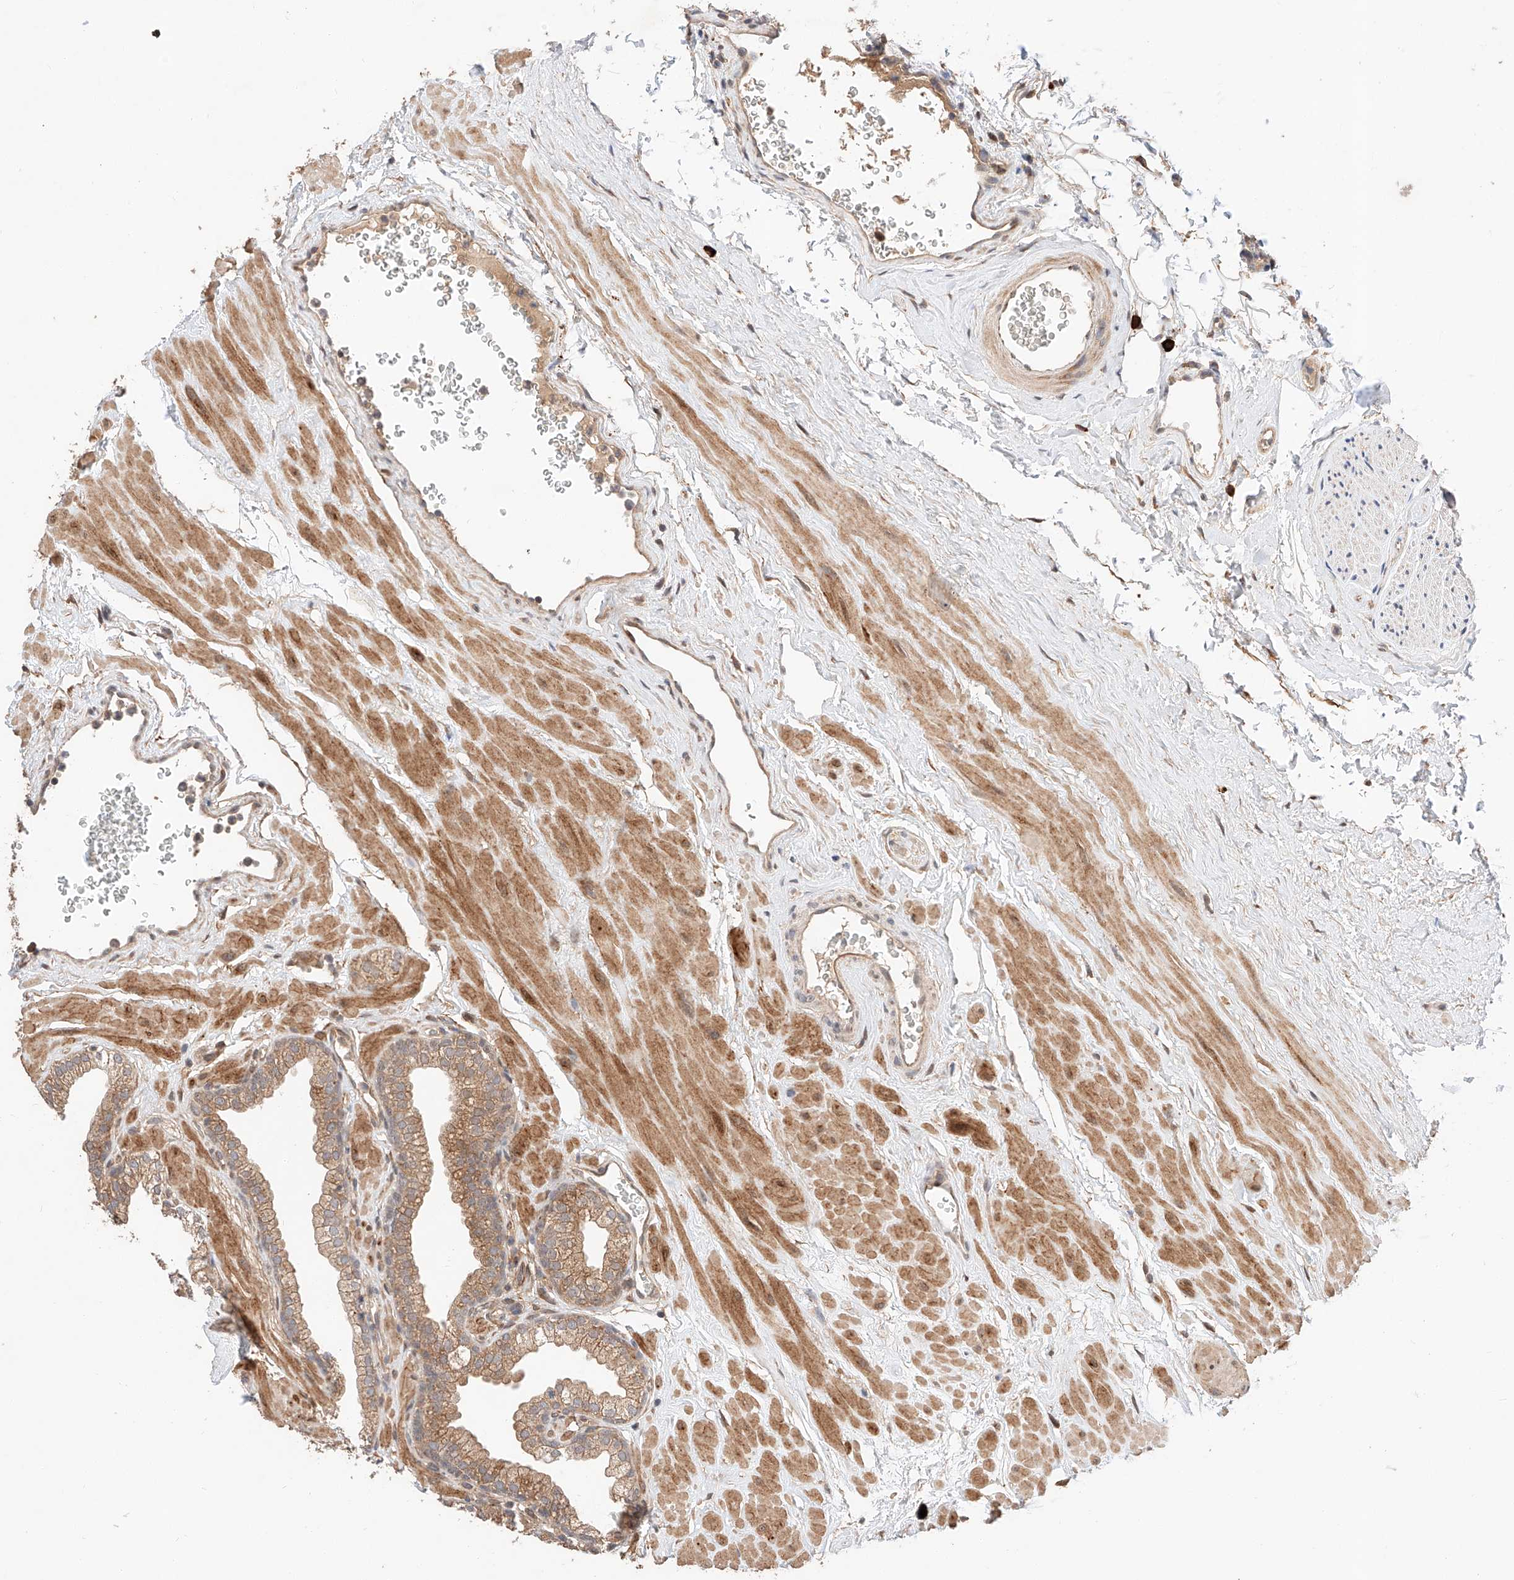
{"staining": {"intensity": "weak", "quantity": ">75%", "location": "cytoplasmic/membranous"}, "tissue": "prostate", "cell_type": "Glandular cells", "image_type": "normal", "snomed": [{"axis": "morphology", "description": "Normal tissue, NOS"}, {"axis": "morphology", "description": "Urothelial carcinoma, Low grade"}, {"axis": "topography", "description": "Urinary bladder"}, {"axis": "topography", "description": "Prostate"}], "caption": "Protein analysis of normal prostate reveals weak cytoplasmic/membranous staining in about >75% of glandular cells.", "gene": "RAB23", "patient": {"sex": "male", "age": 60}}